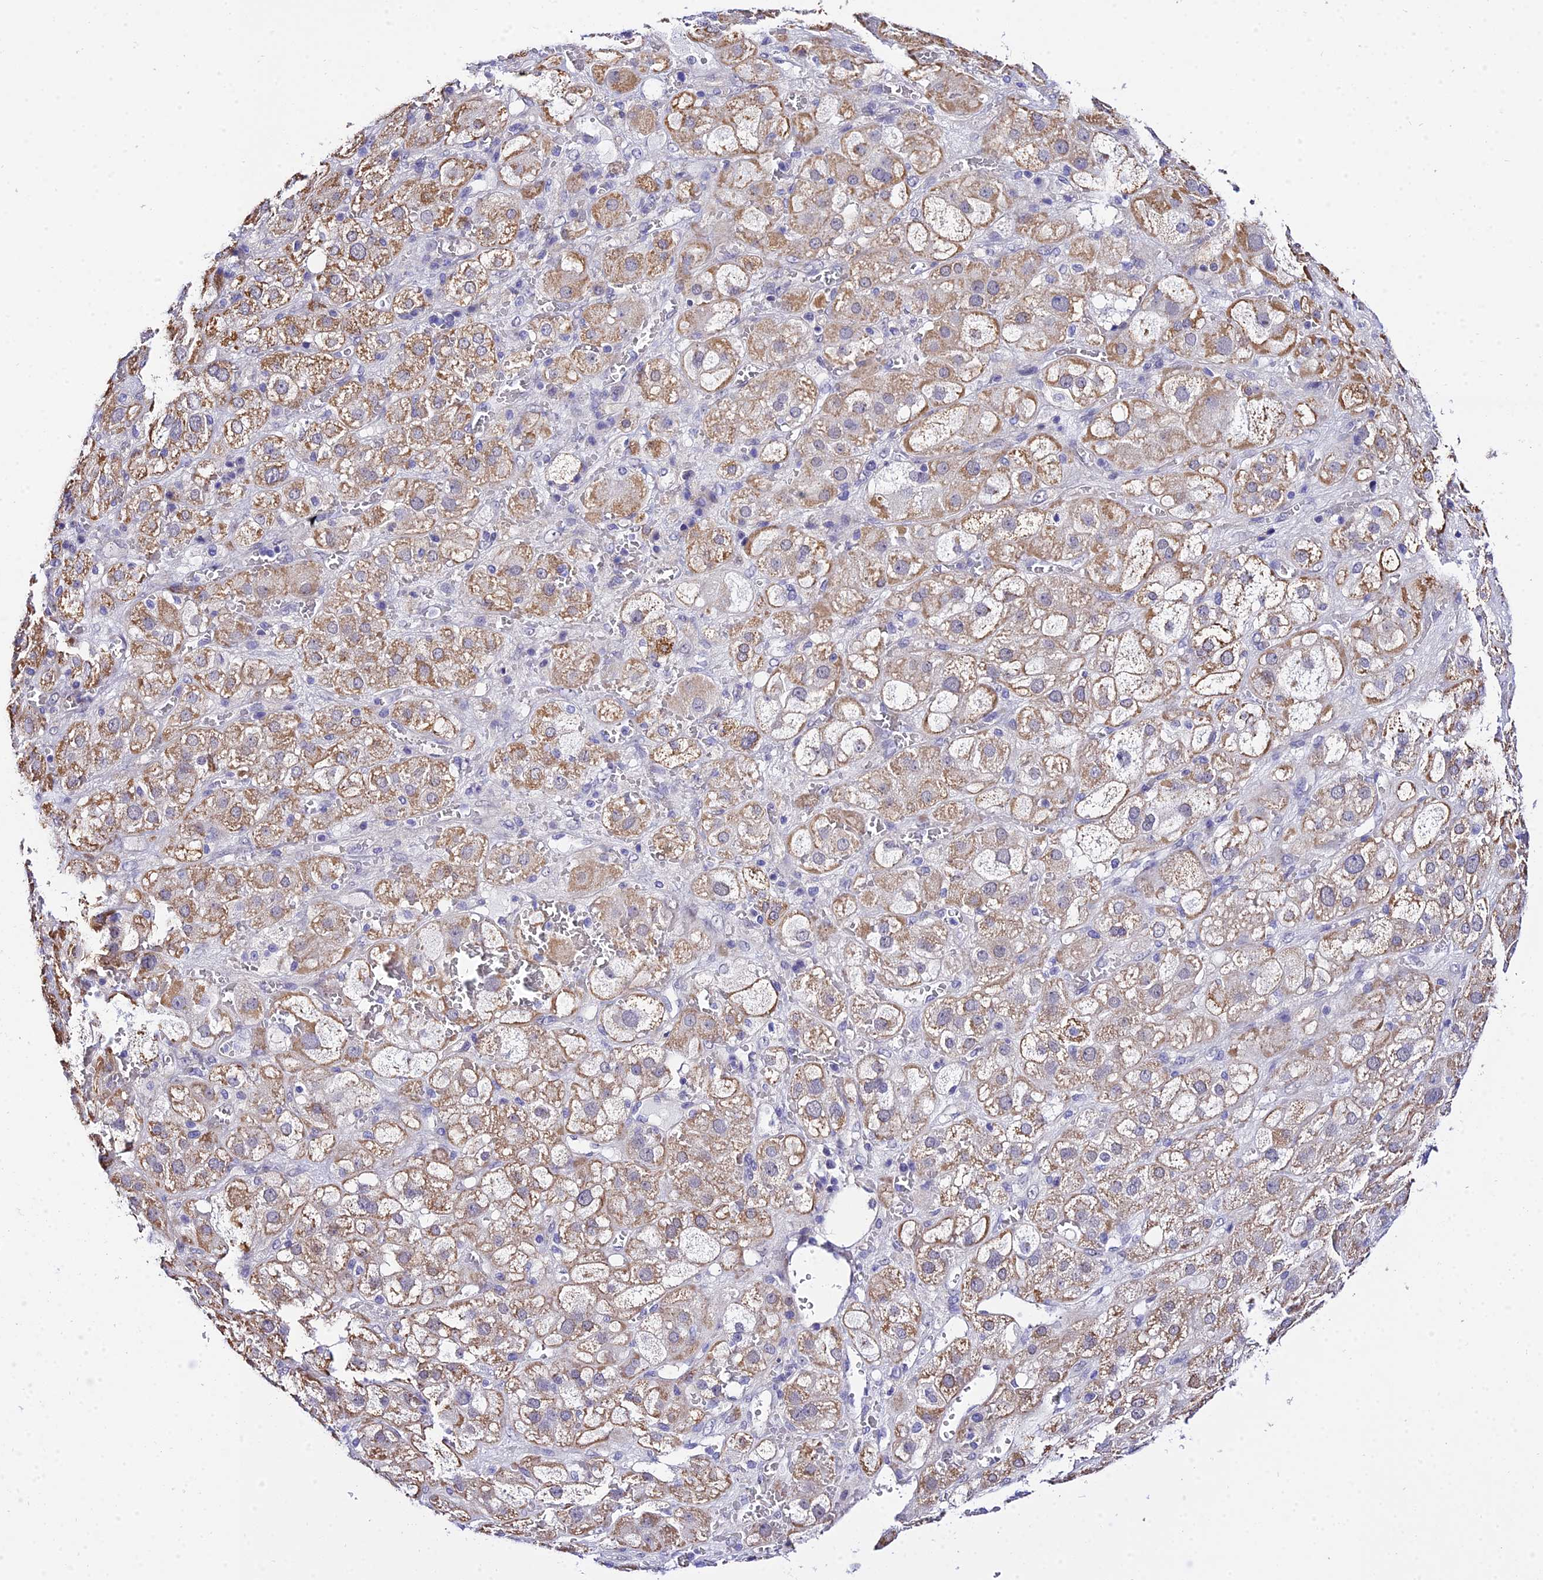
{"staining": {"intensity": "moderate", "quantity": ">75%", "location": "cytoplasmic/membranous"}, "tissue": "adrenal gland", "cell_type": "Glandular cells", "image_type": "normal", "snomed": [{"axis": "morphology", "description": "Normal tissue, NOS"}, {"axis": "topography", "description": "Adrenal gland"}], "caption": "Benign adrenal gland was stained to show a protein in brown. There is medium levels of moderate cytoplasmic/membranous positivity in about >75% of glandular cells. (DAB (3,3'-diaminobenzidine) IHC, brown staining for protein, blue staining for nuclei).", "gene": "ZNF628", "patient": {"sex": "female", "age": 47}}